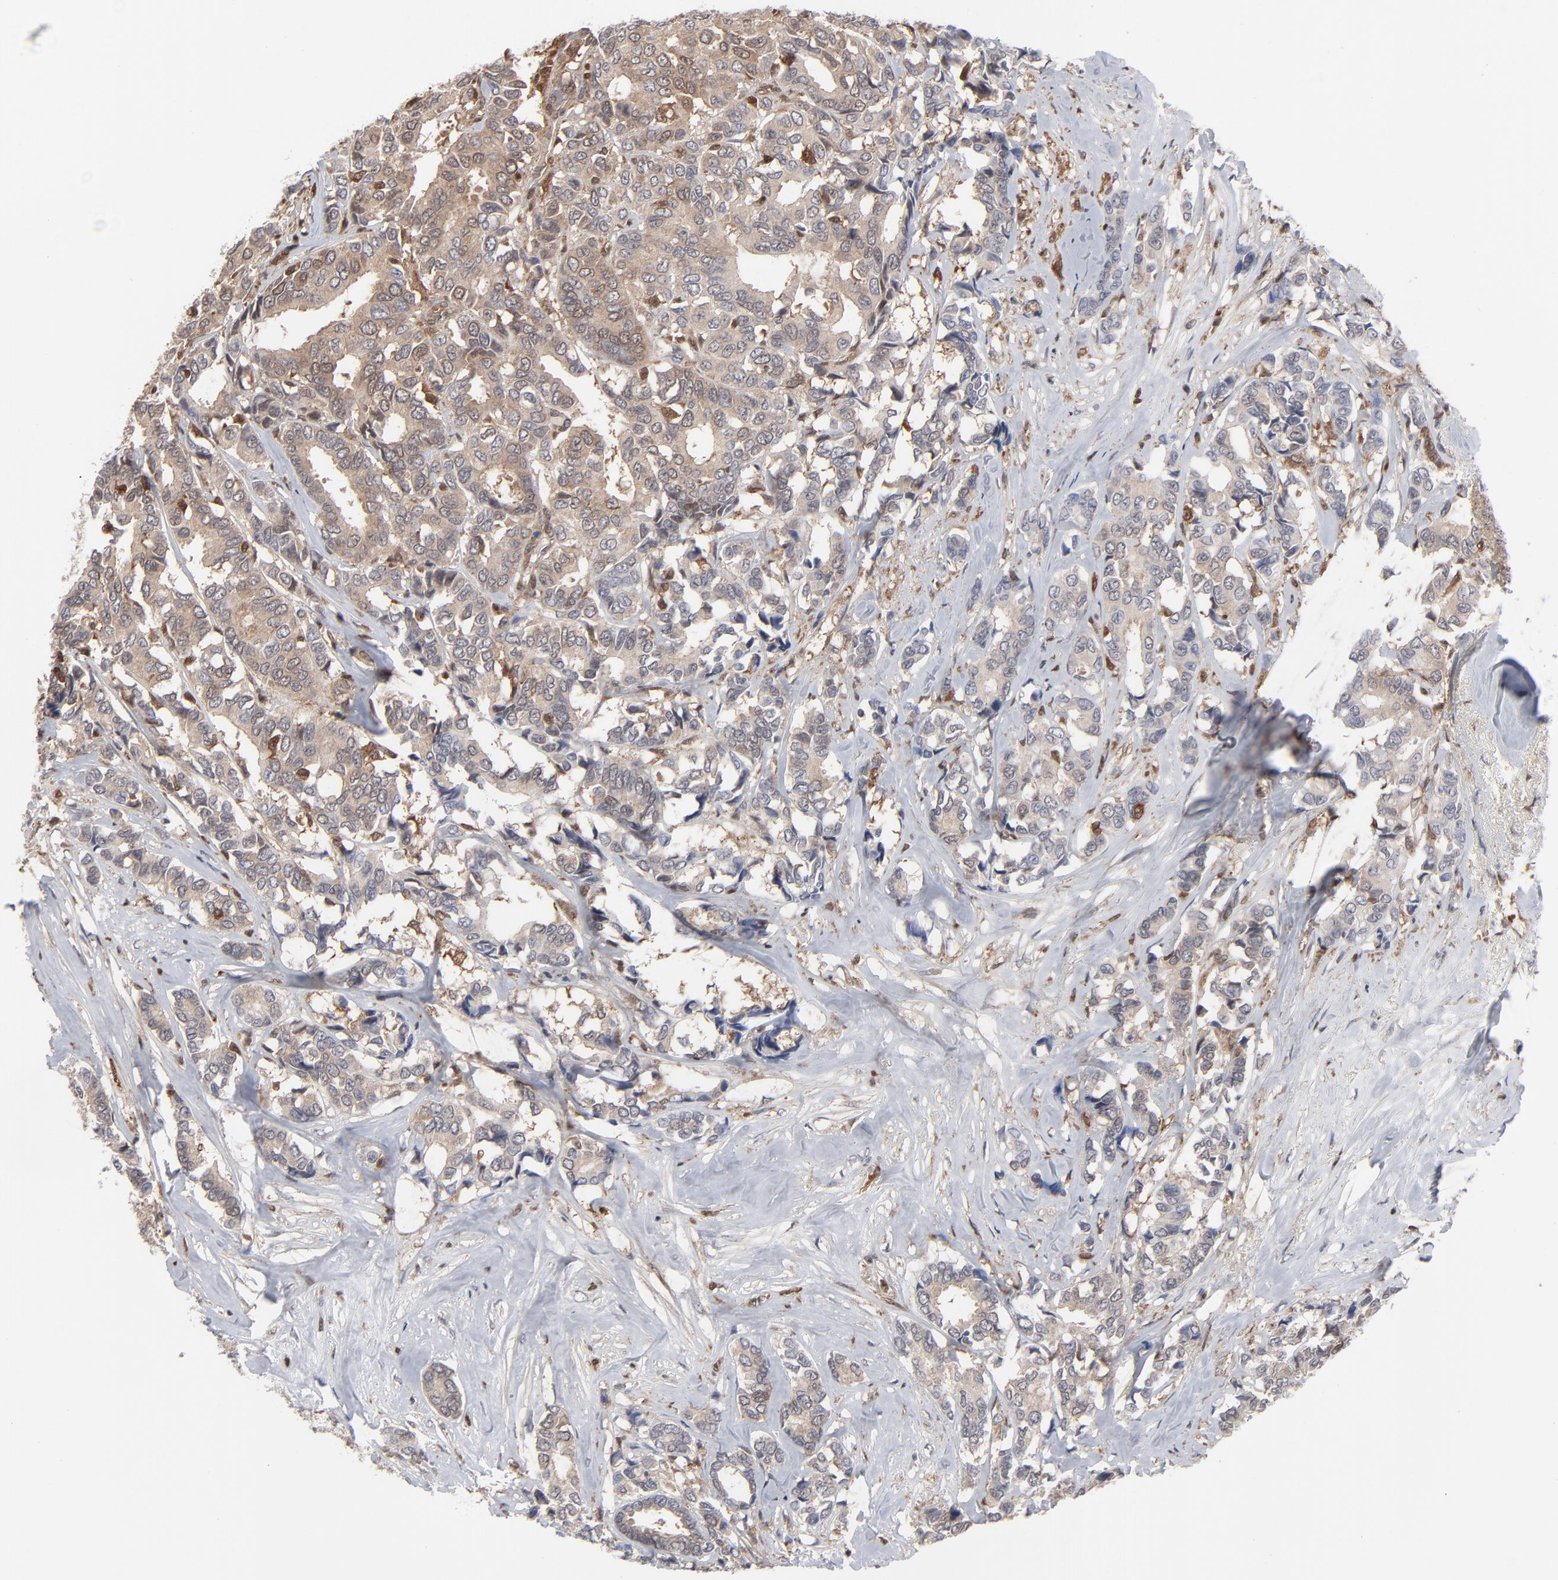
{"staining": {"intensity": "moderate", "quantity": ">75%", "location": "cytoplasmic/membranous"}, "tissue": "breast cancer", "cell_type": "Tumor cells", "image_type": "cancer", "snomed": [{"axis": "morphology", "description": "Duct carcinoma"}, {"axis": "topography", "description": "Breast"}], "caption": "Breast cancer (infiltrating ductal carcinoma) stained with IHC shows moderate cytoplasmic/membranous positivity in about >75% of tumor cells.", "gene": "MAP2K1", "patient": {"sex": "female", "age": 87}}